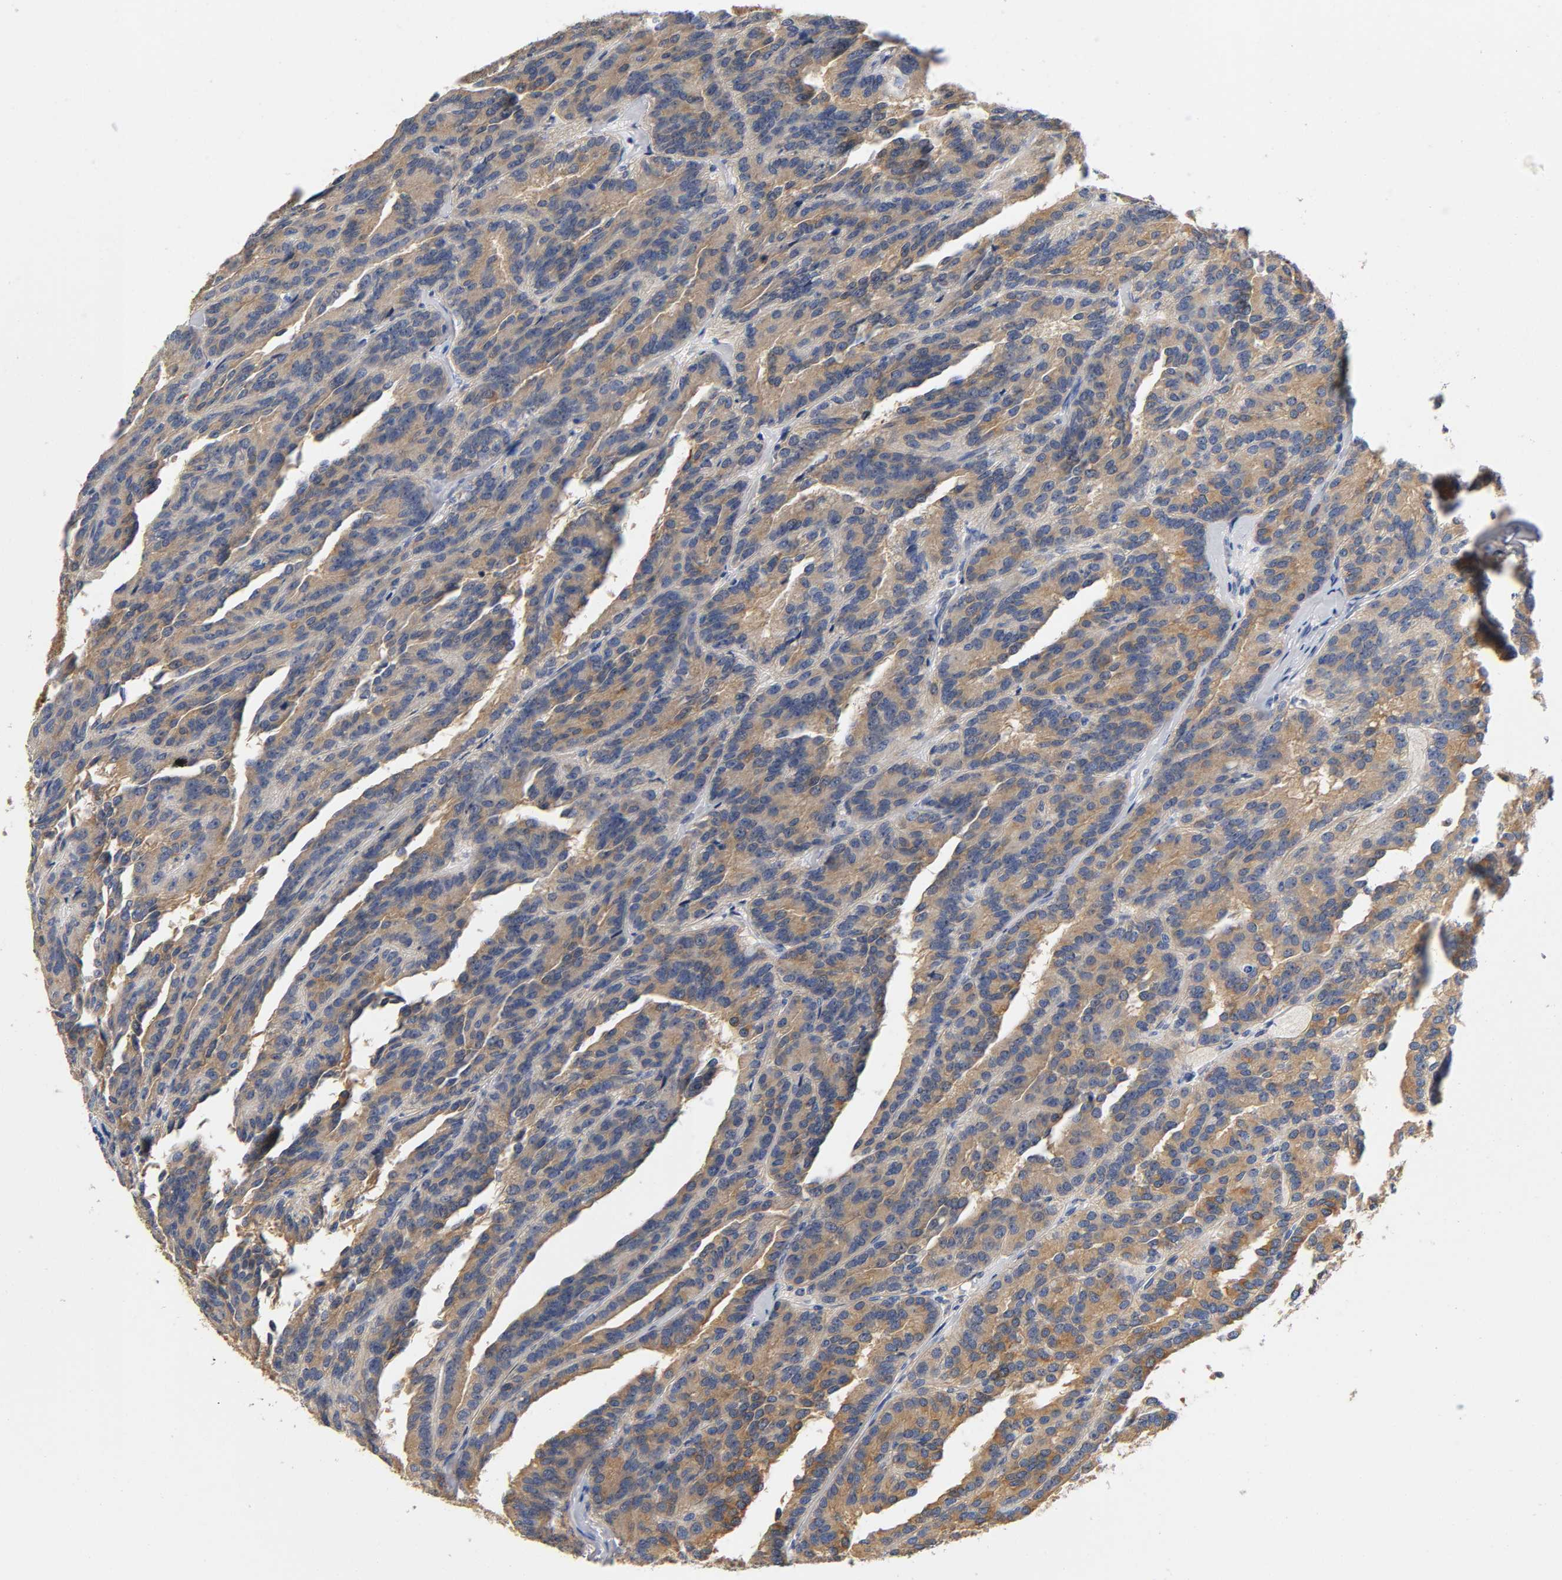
{"staining": {"intensity": "weak", "quantity": ">75%", "location": "cytoplasmic/membranous"}, "tissue": "renal cancer", "cell_type": "Tumor cells", "image_type": "cancer", "snomed": [{"axis": "morphology", "description": "Adenocarcinoma, NOS"}, {"axis": "topography", "description": "Kidney"}], "caption": "Brown immunohistochemical staining in renal cancer (adenocarcinoma) reveals weak cytoplasmic/membranous positivity in about >75% of tumor cells. (brown staining indicates protein expression, while blue staining denotes nuclei).", "gene": "TNC", "patient": {"sex": "male", "age": 46}}